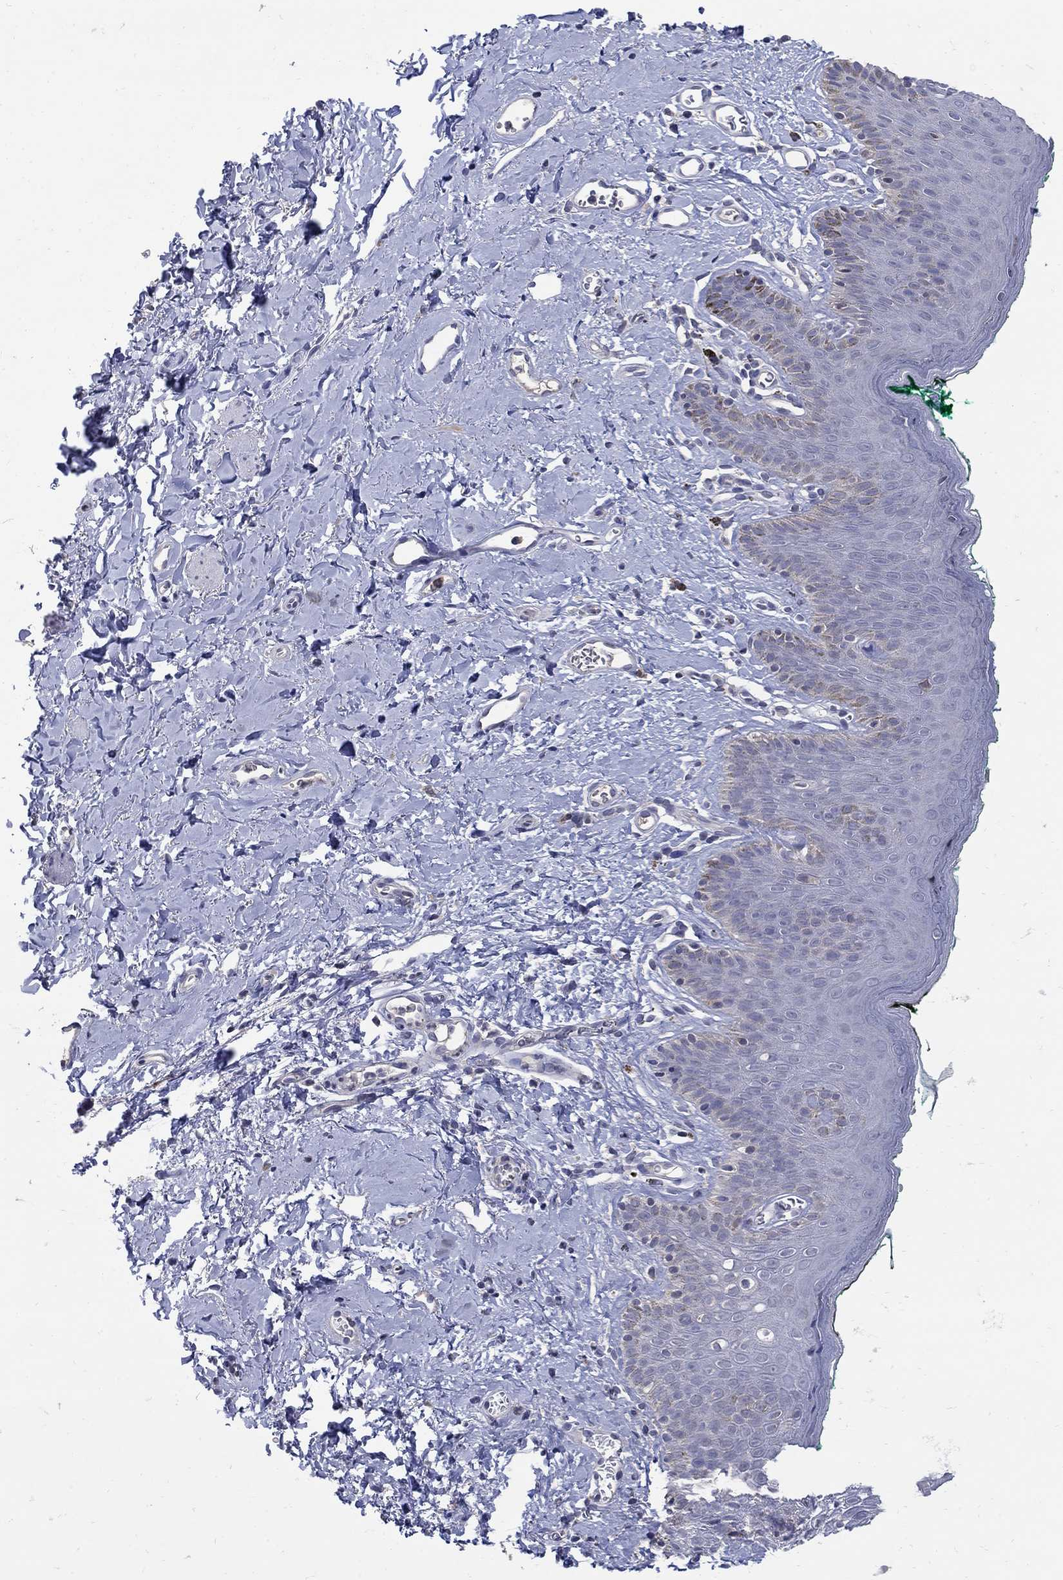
{"staining": {"intensity": "negative", "quantity": "none", "location": "none"}, "tissue": "skin", "cell_type": "Epidermal cells", "image_type": "normal", "snomed": [{"axis": "morphology", "description": "Normal tissue, NOS"}, {"axis": "topography", "description": "Vulva"}], "caption": "A high-resolution histopathology image shows immunohistochemistry (IHC) staining of benign skin, which displays no significant positivity in epidermal cells.", "gene": "CETN1", "patient": {"sex": "female", "age": 66}}